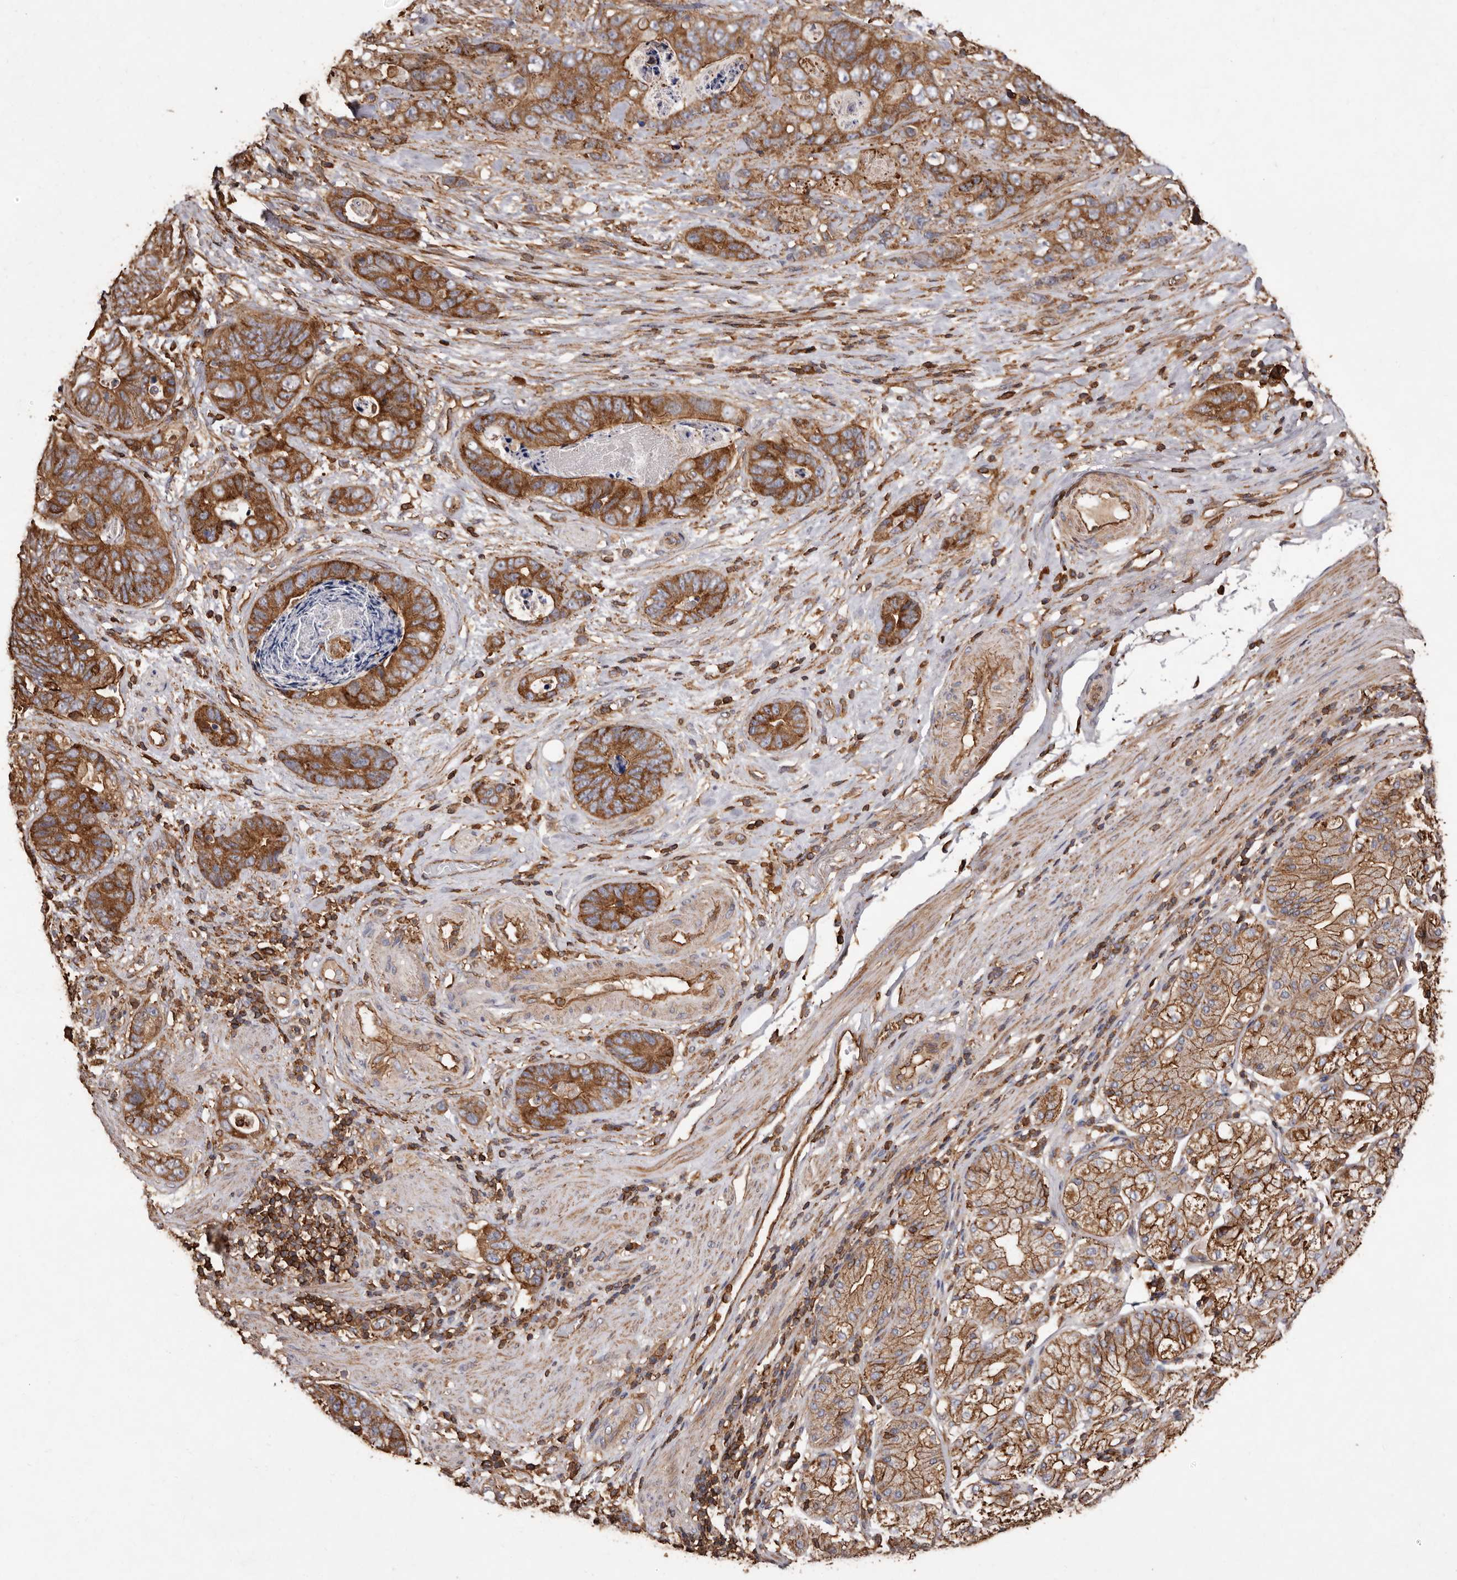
{"staining": {"intensity": "strong", "quantity": ">75%", "location": "cytoplasmic/membranous"}, "tissue": "stomach cancer", "cell_type": "Tumor cells", "image_type": "cancer", "snomed": [{"axis": "morphology", "description": "Normal tissue, NOS"}, {"axis": "morphology", "description": "Adenocarcinoma, NOS"}, {"axis": "topography", "description": "Stomach"}], "caption": "IHC photomicrograph of neoplastic tissue: adenocarcinoma (stomach) stained using immunohistochemistry (IHC) displays high levels of strong protein expression localized specifically in the cytoplasmic/membranous of tumor cells, appearing as a cytoplasmic/membranous brown color.", "gene": "COQ8B", "patient": {"sex": "female", "age": 89}}